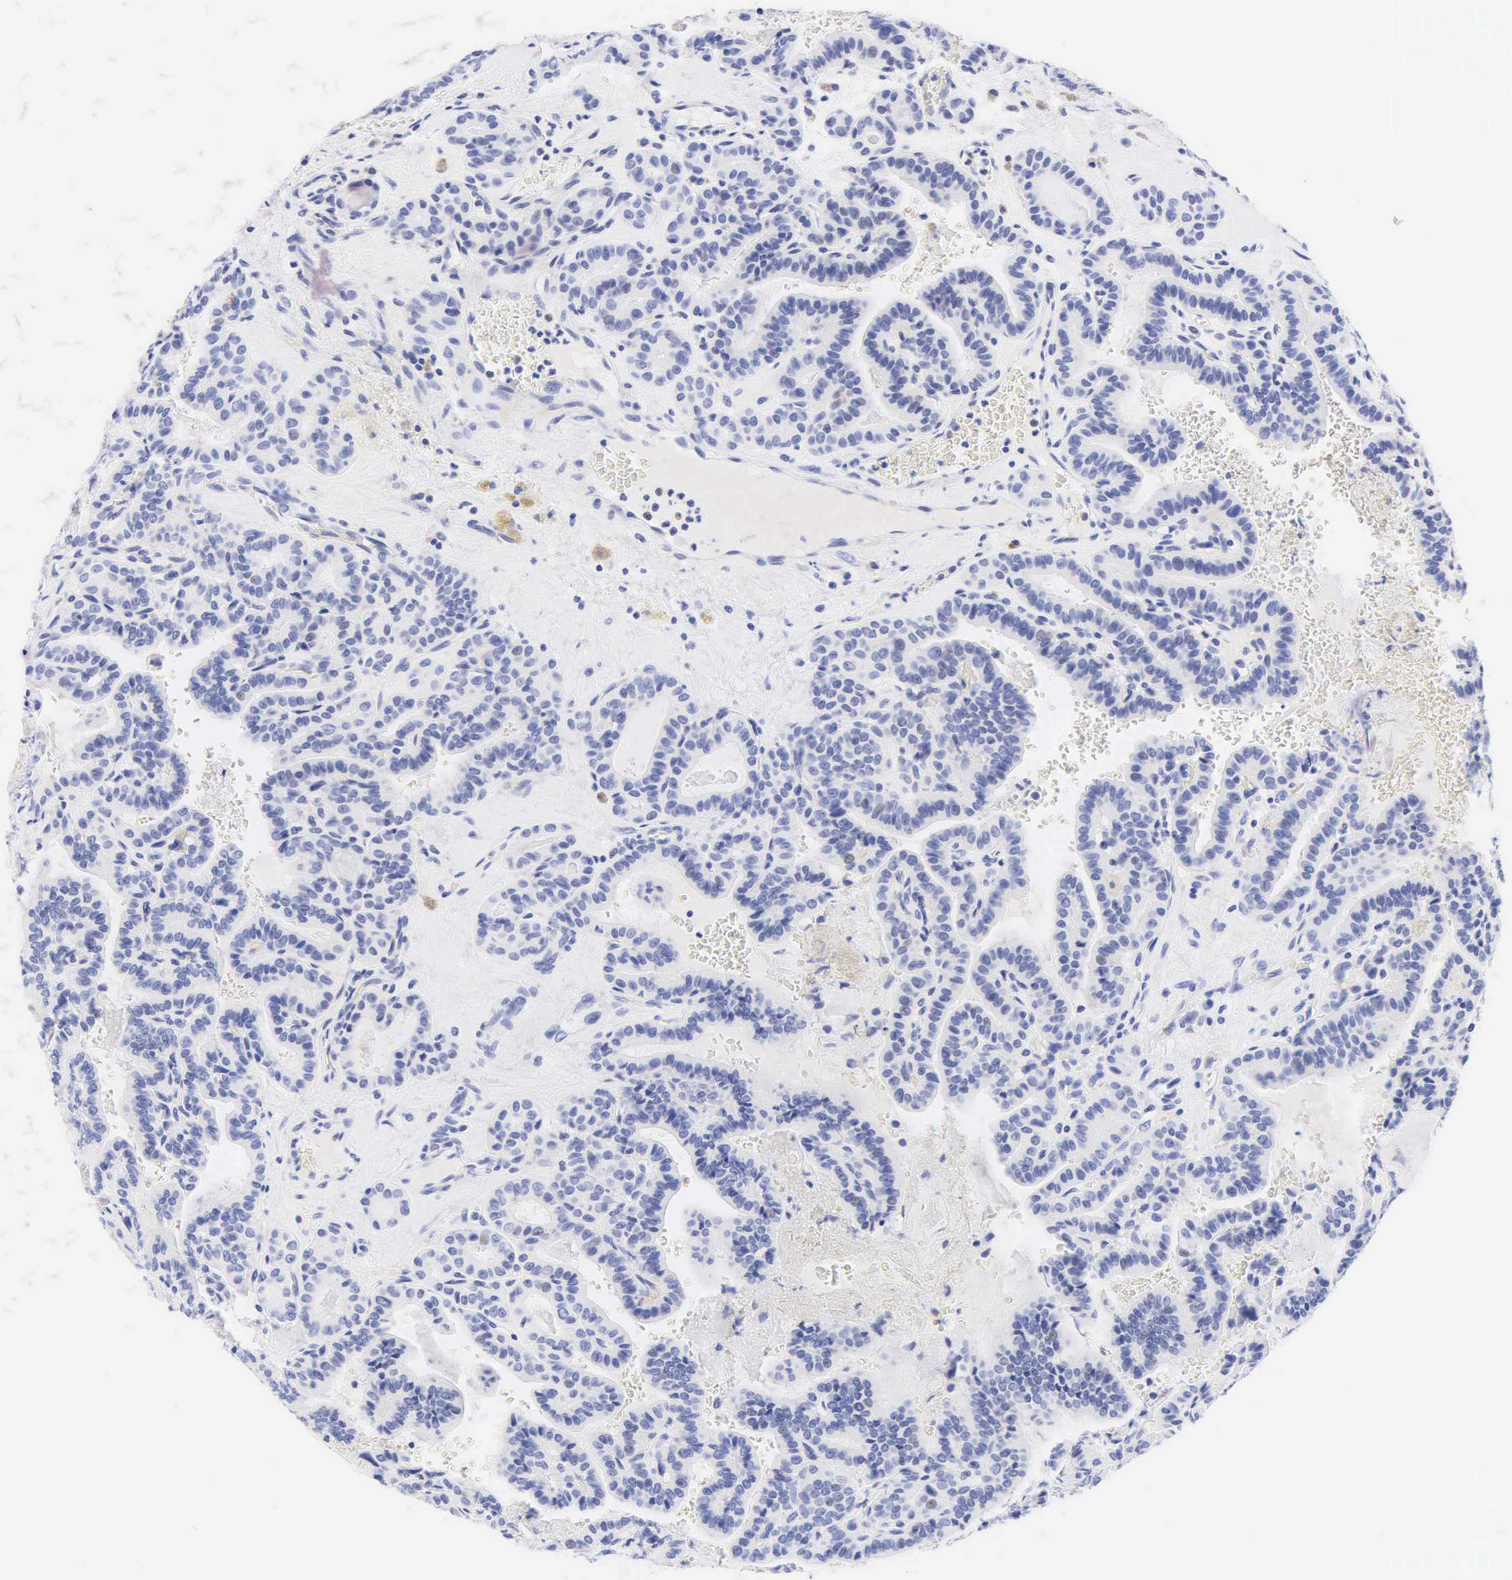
{"staining": {"intensity": "negative", "quantity": "none", "location": "none"}, "tissue": "thyroid cancer", "cell_type": "Tumor cells", "image_type": "cancer", "snomed": [{"axis": "morphology", "description": "Papillary adenocarcinoma, NOS"}, {"axis": "topography", "description": "Thyroid gland"}], "caption": "This is a photomicrograph of IHC staining of thyroid cancer (papillary adenocarcinoma), which shows no expression in tumor cells.", "gene": "DES", "patient": {"sex": "male", "age": 87}}